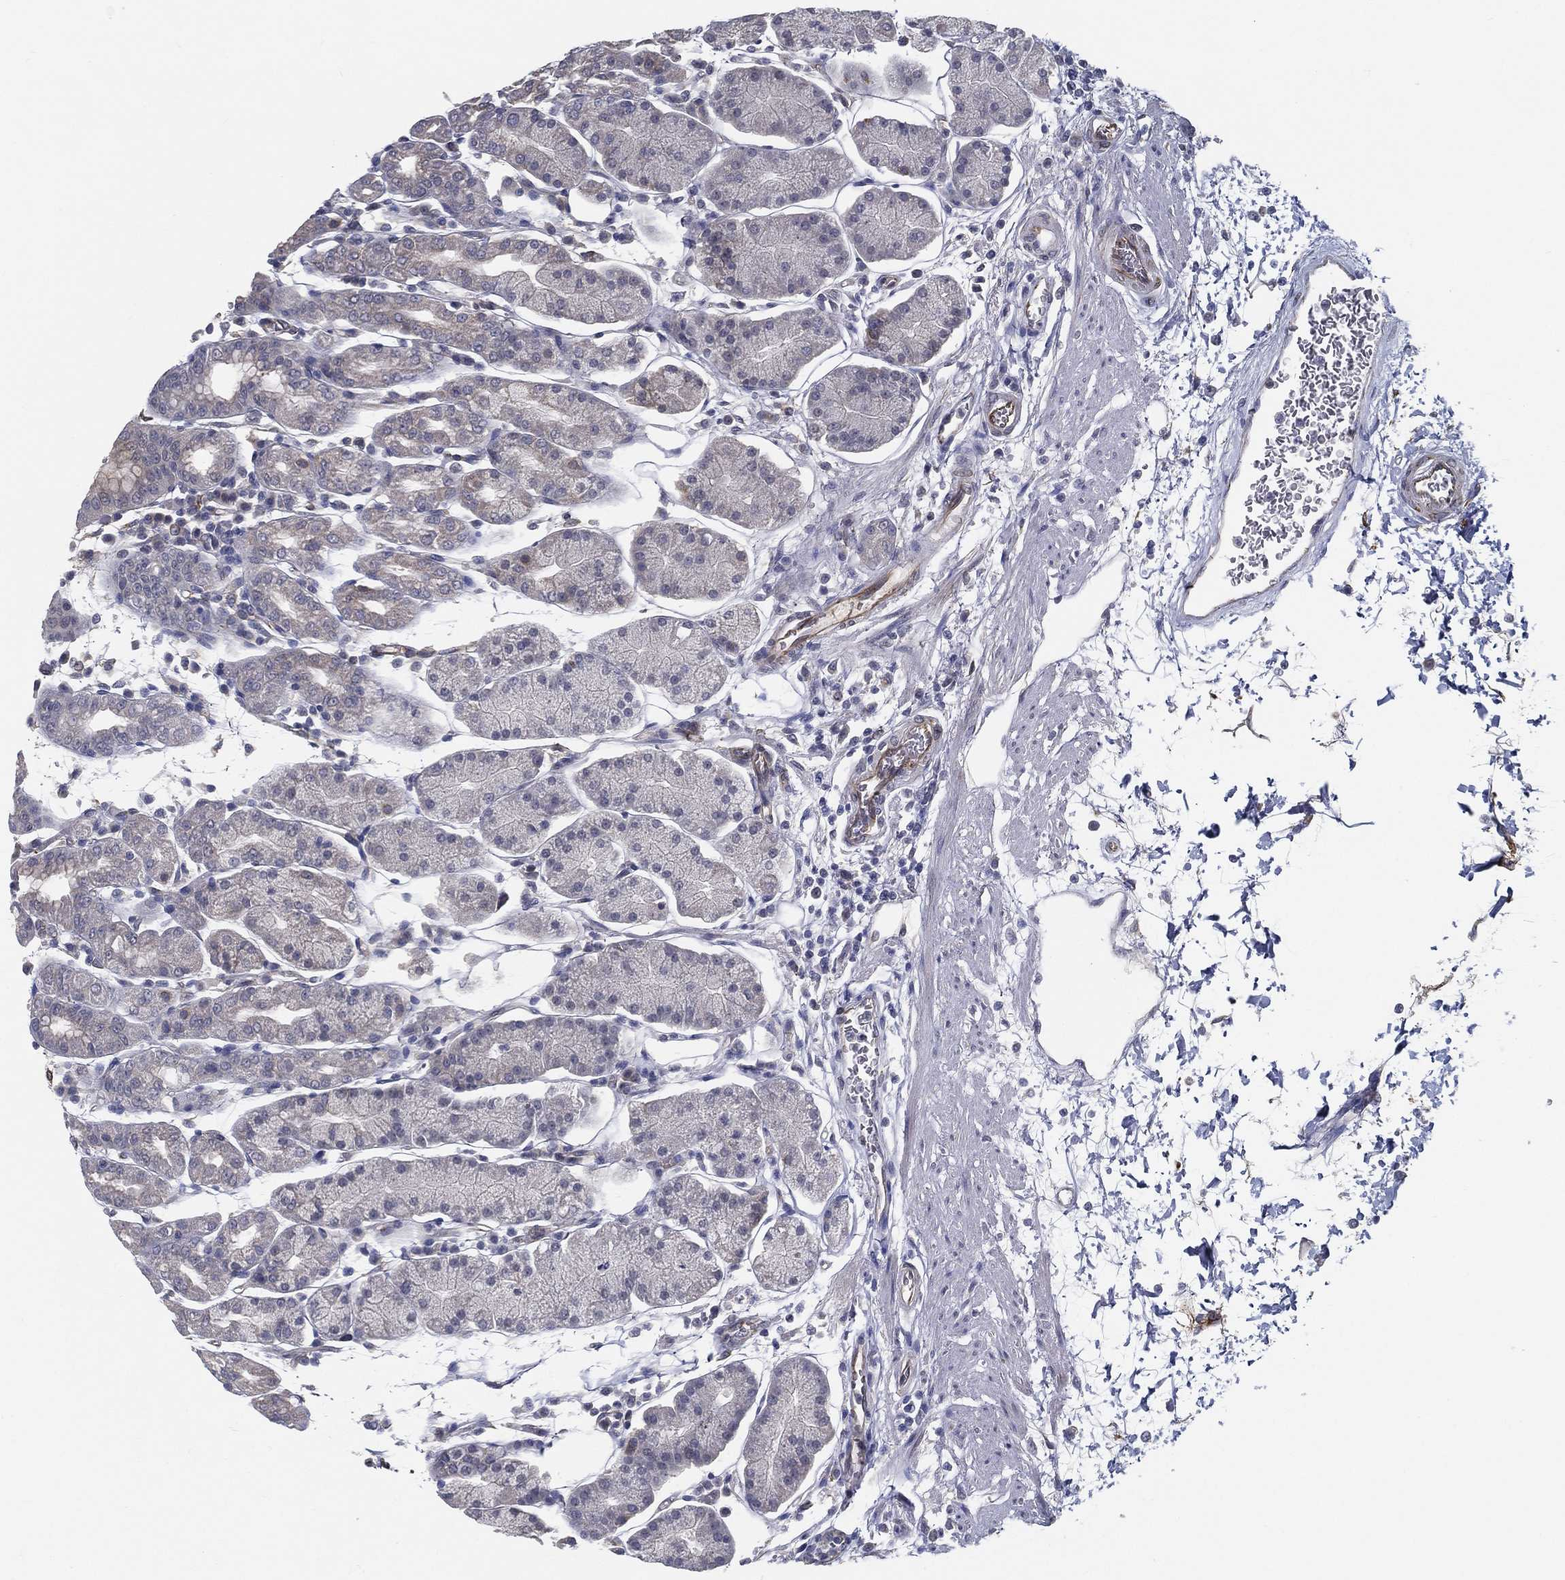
{"staining": {"intensity": "negative", "quantity": "none", "location": "none"}, "tissue": "stomach", "cell_type": "Glandular cells", "image_type": "normal", "snomed": [{"axis": "morphology", "description": "Normal tissue, NOS"}, {"axis": "topography", "description": "Stomach"}], "caption": "Immunohistochemistry of benign human stomach reveals no staining in glandular cells.", "gene": "LRRC56", "patient": {"sex": "male", "age": 54}}